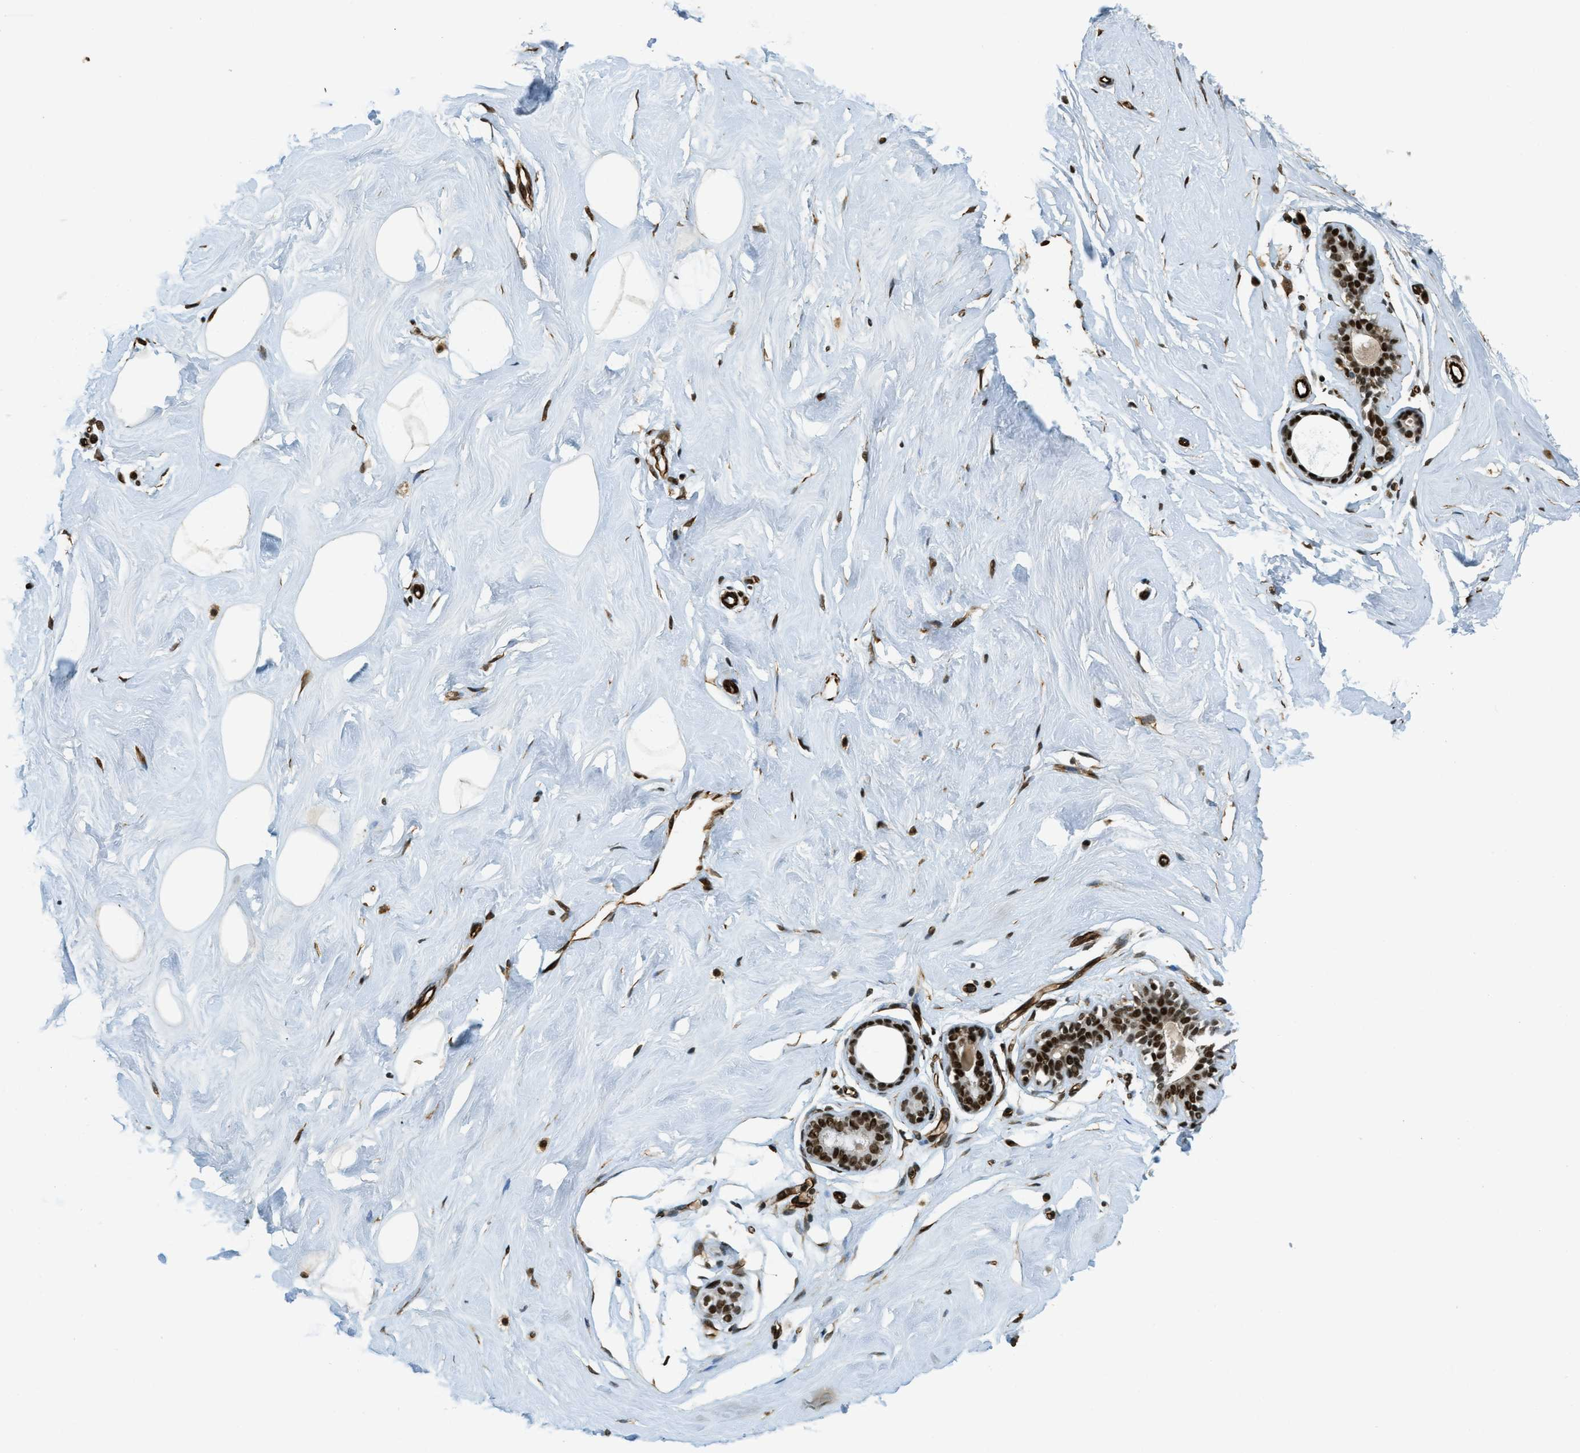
{"staining": {"intensity": "strong", "quantity": ">75%", "location": "nuclear"}, "tissue": "breast", "cell_type": "Adipocytes", "image_type": "normal", "snomed": [{"axis": "morphology", "description": "Normal tissue, NOS"}, {"axis": "topography", "description": "Breast"}], "caption": "An IHC image of normal tissue is shown. Protein staining in brown shows strong nuclear positivity in breast within adipocytes. (IHC, brightfield microscopy, high magnification).", "gene": "ZFR", "patient": {"sex": "female", "age": 23}}